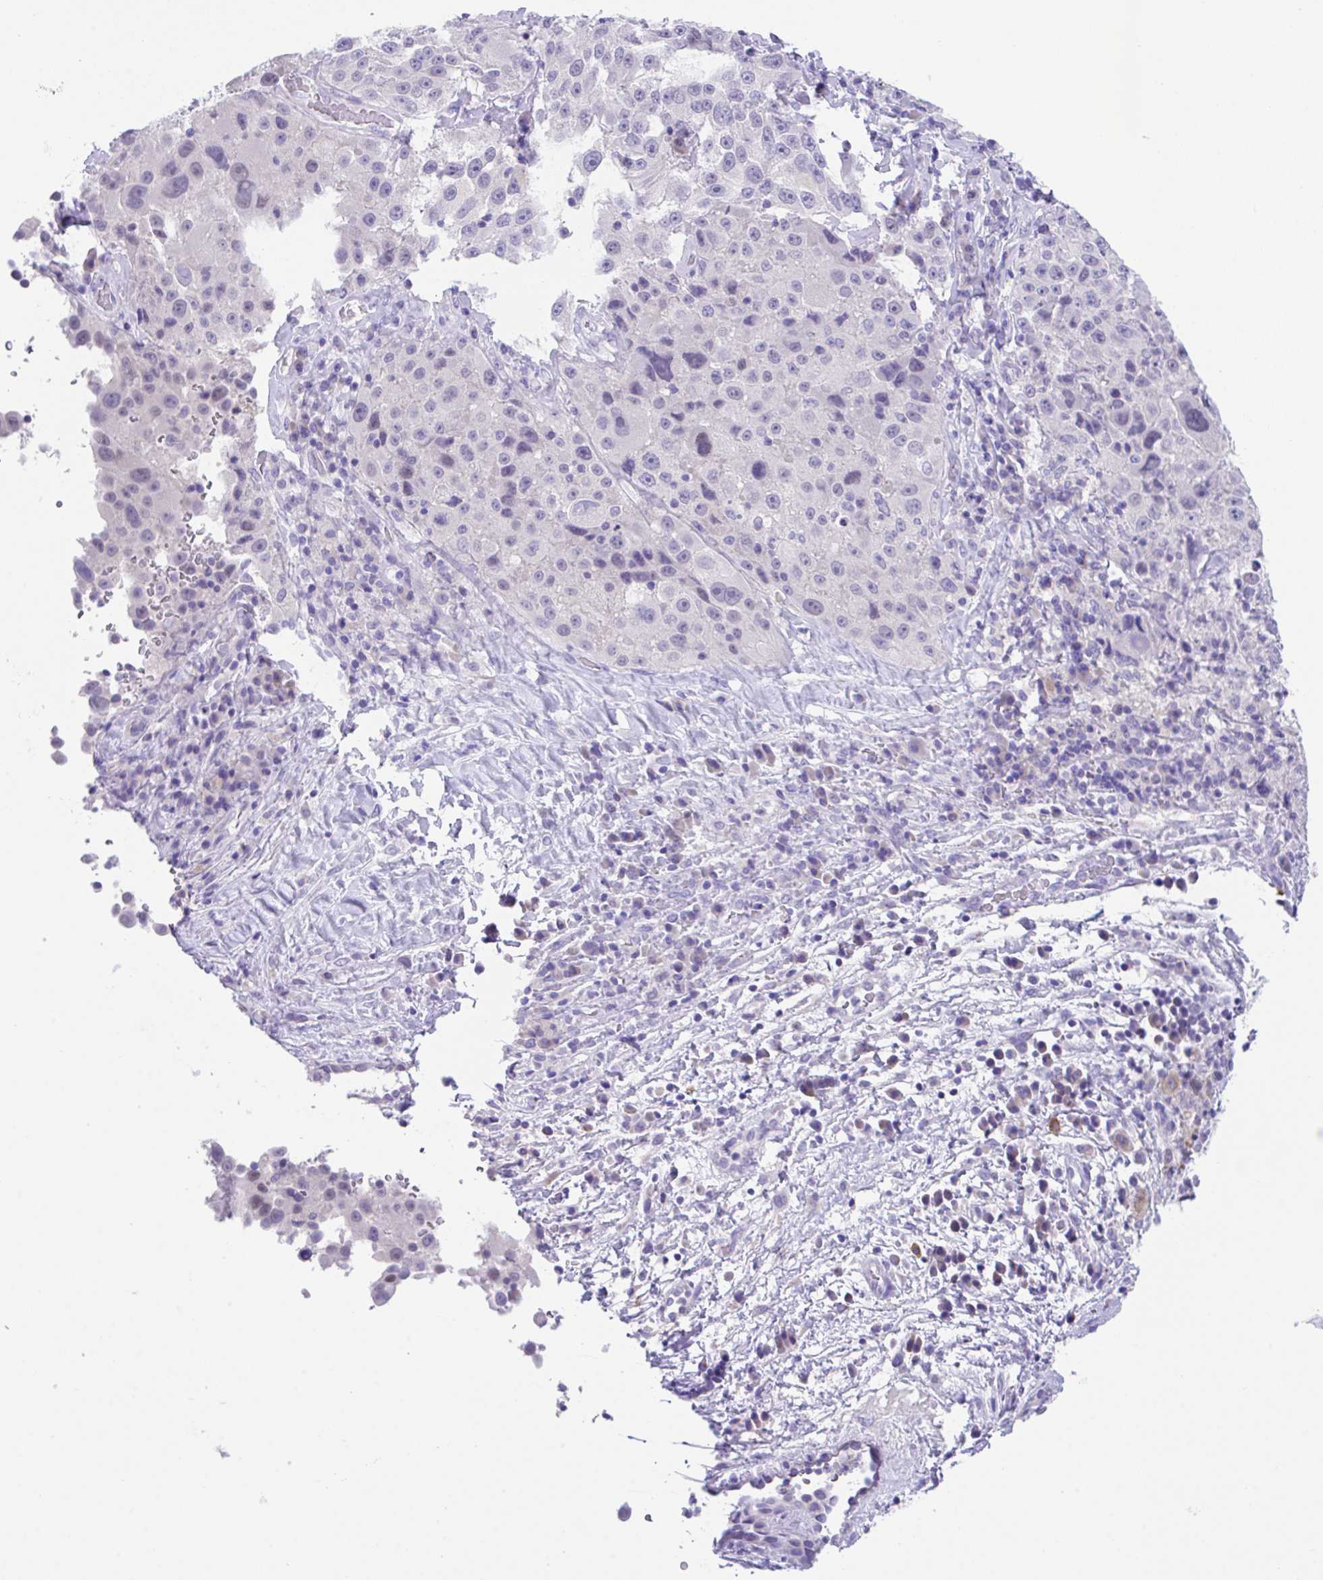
{"staining": {"intensity": "negative", "quantity": "none", "location": "none"}, "tissue": "melanoma", "cell_type": "Tumor cells", "image_type": "cancer", "snomed": [{"axis": "morphology", "description": "Malignant melanoma, Metastatic site"}, {"axis": "topography", "description": "Lymph node"}], "caption": "IHC photomicrograph of human melanoma stained for a protein (brown), which reveals no positivity in tumor cells.", "gene": "HACD4", "patient": {"sex": "male", "age": 62}}